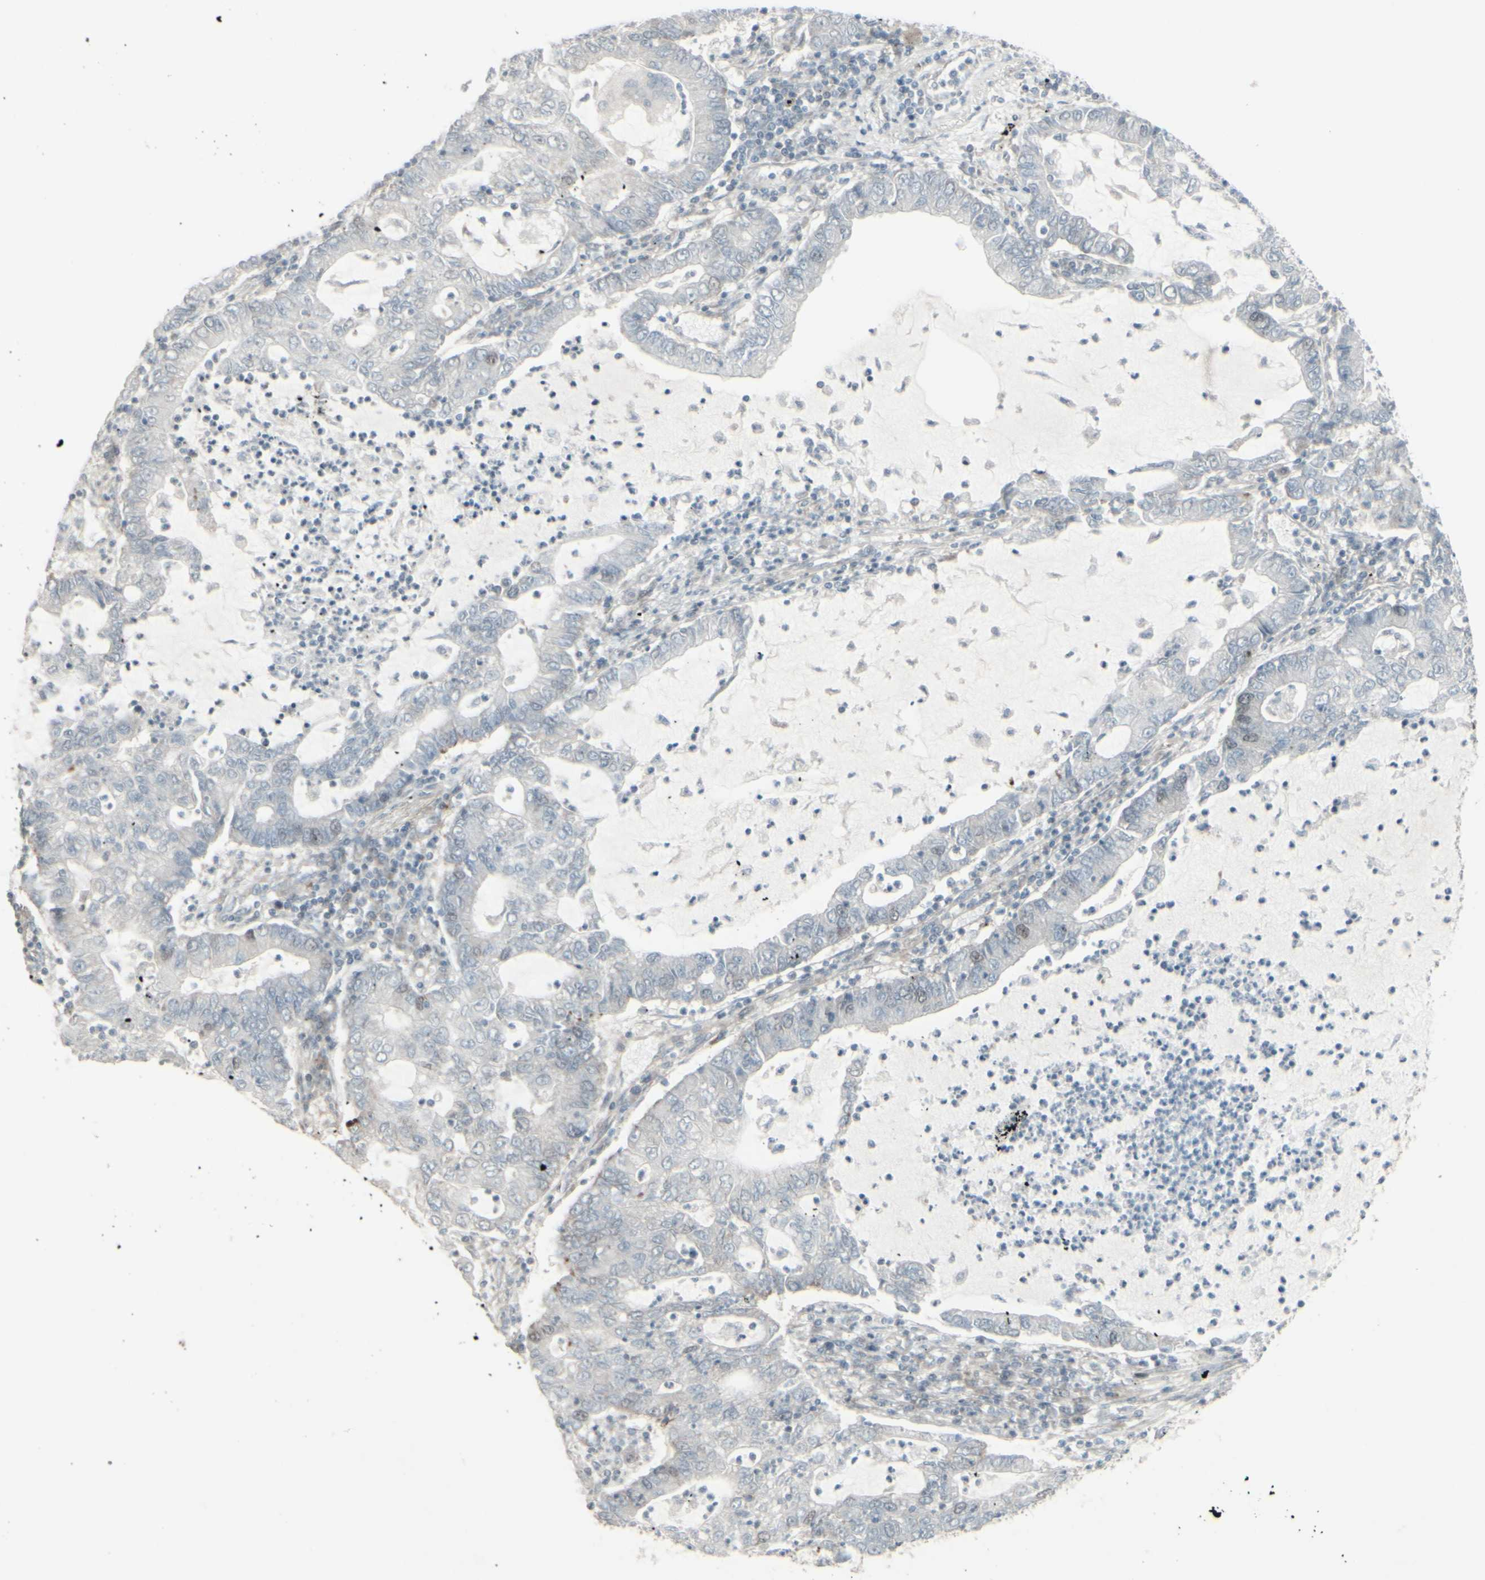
{"staining": {"intensity": "weak", "quantity": "<25%", "location": "nuclear"}, "tissue": "lung cancer", "cell_type": "Tumor cells", "image_type": "cancer", "snomed": [{"axis": "morphology", "description": "Adenocarcinoma, NOS"}, {"axis": "topography", "description": "Lung"}], "caption": "There is no significant positivity in tumor cells of lung cancer.", "gene": "GMNN", "patient": {"sex": "female", "age": 51}}